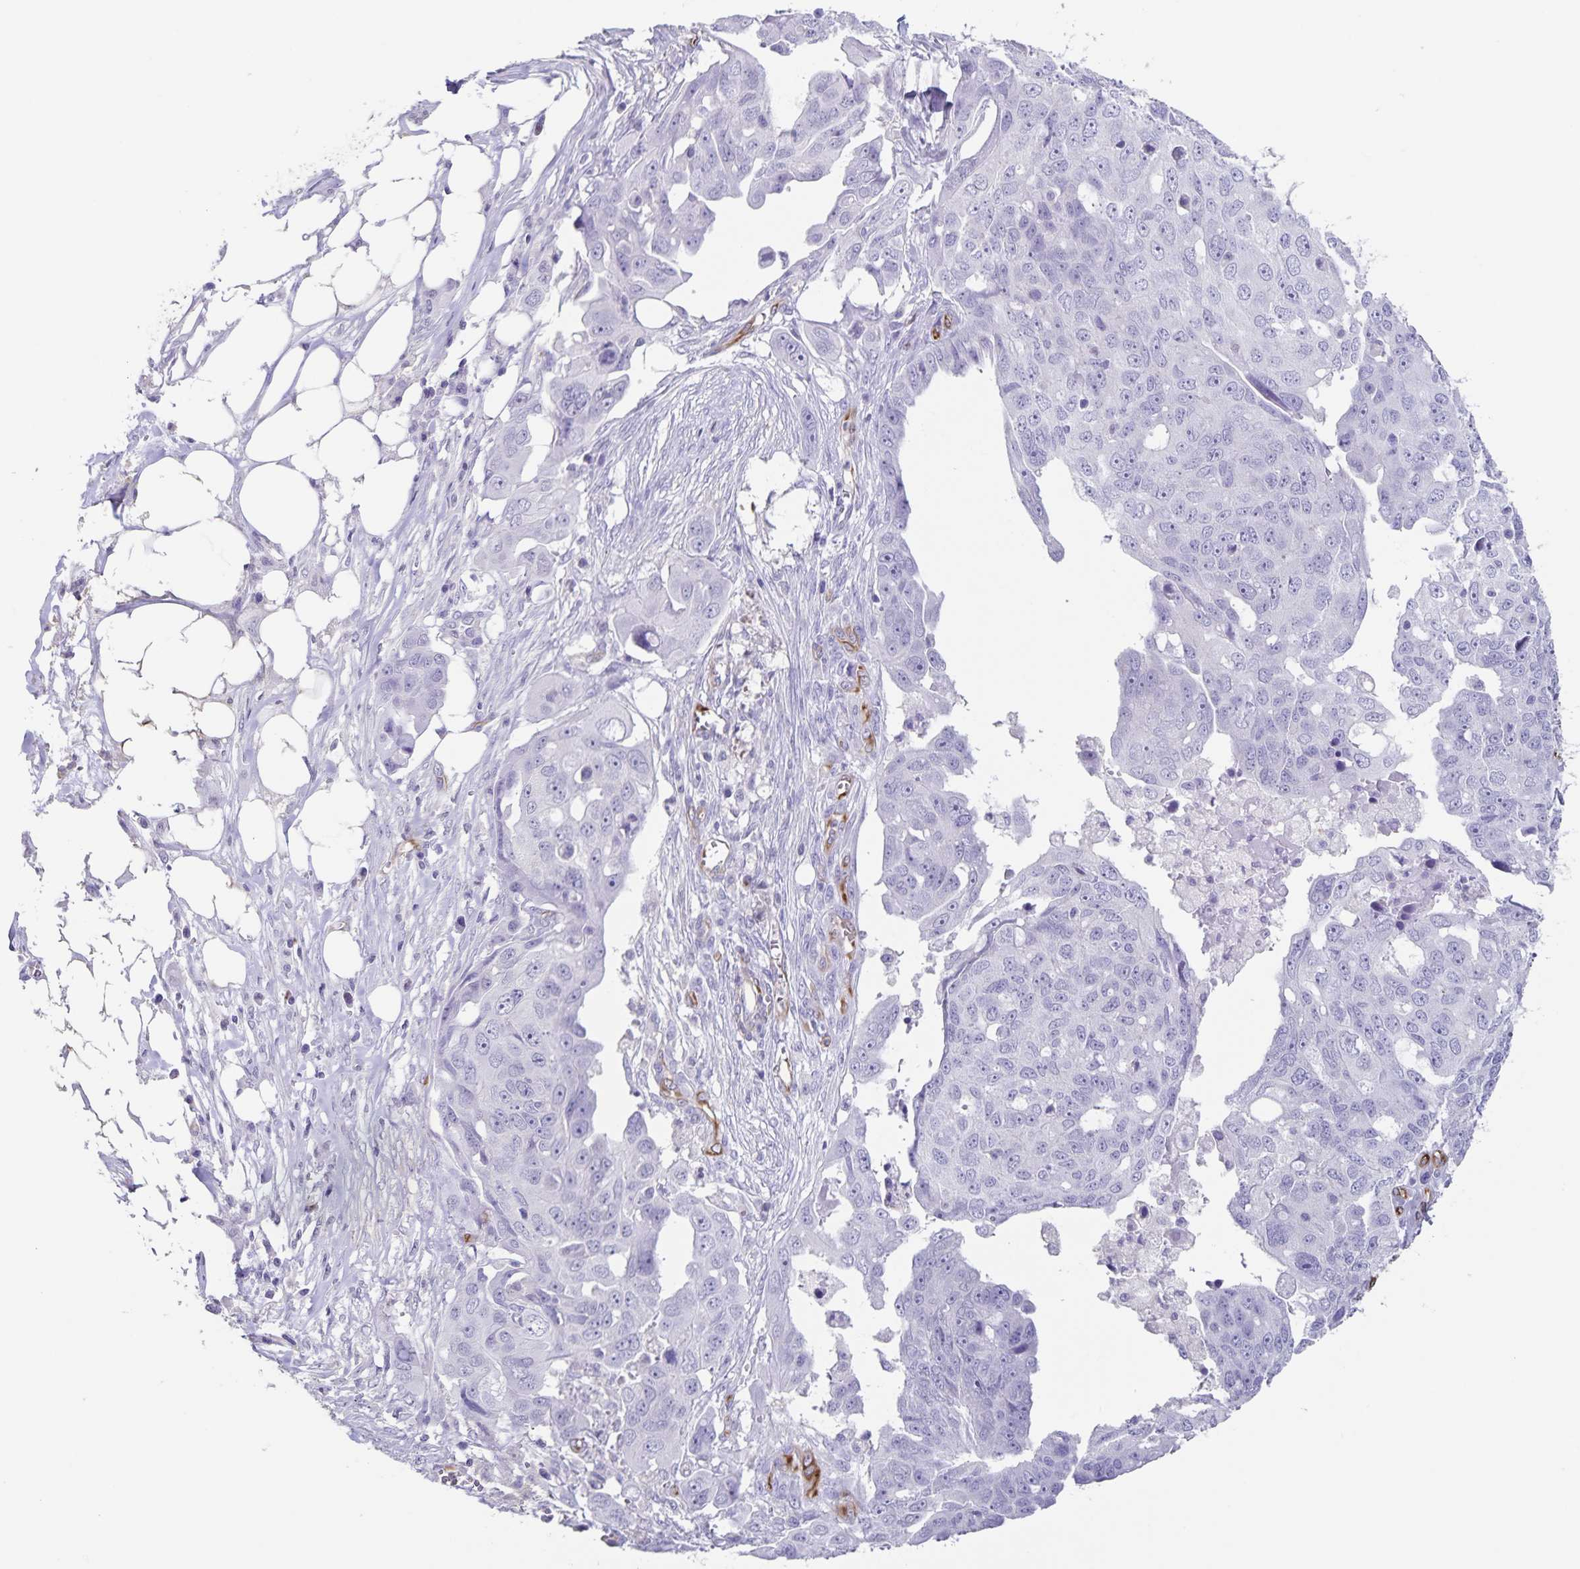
{"staining": {"intensity": "negative", "quantity": "none", "location": "none"}, "tissue": "ovarian cancer", "cell_type": "Tumor cells", "image_type": "cancer", "snomed": [{"axis": "morphology", "description": "Carcinoma, endometroid"}, {"axis": "topography", "description": "Ovary"}], "caption": "Image shows no significant protein positivity in tumor cells of ovarian cancer. The staining was performed using DAB (3,3'-diaminobenzidine) to visualize the protein expression in brown, while the nuclei were stained in blue with hematoxylin (Magnification: 20x).", "gene": "SYNM", "patient": {"sex": "female", "age": 70}}